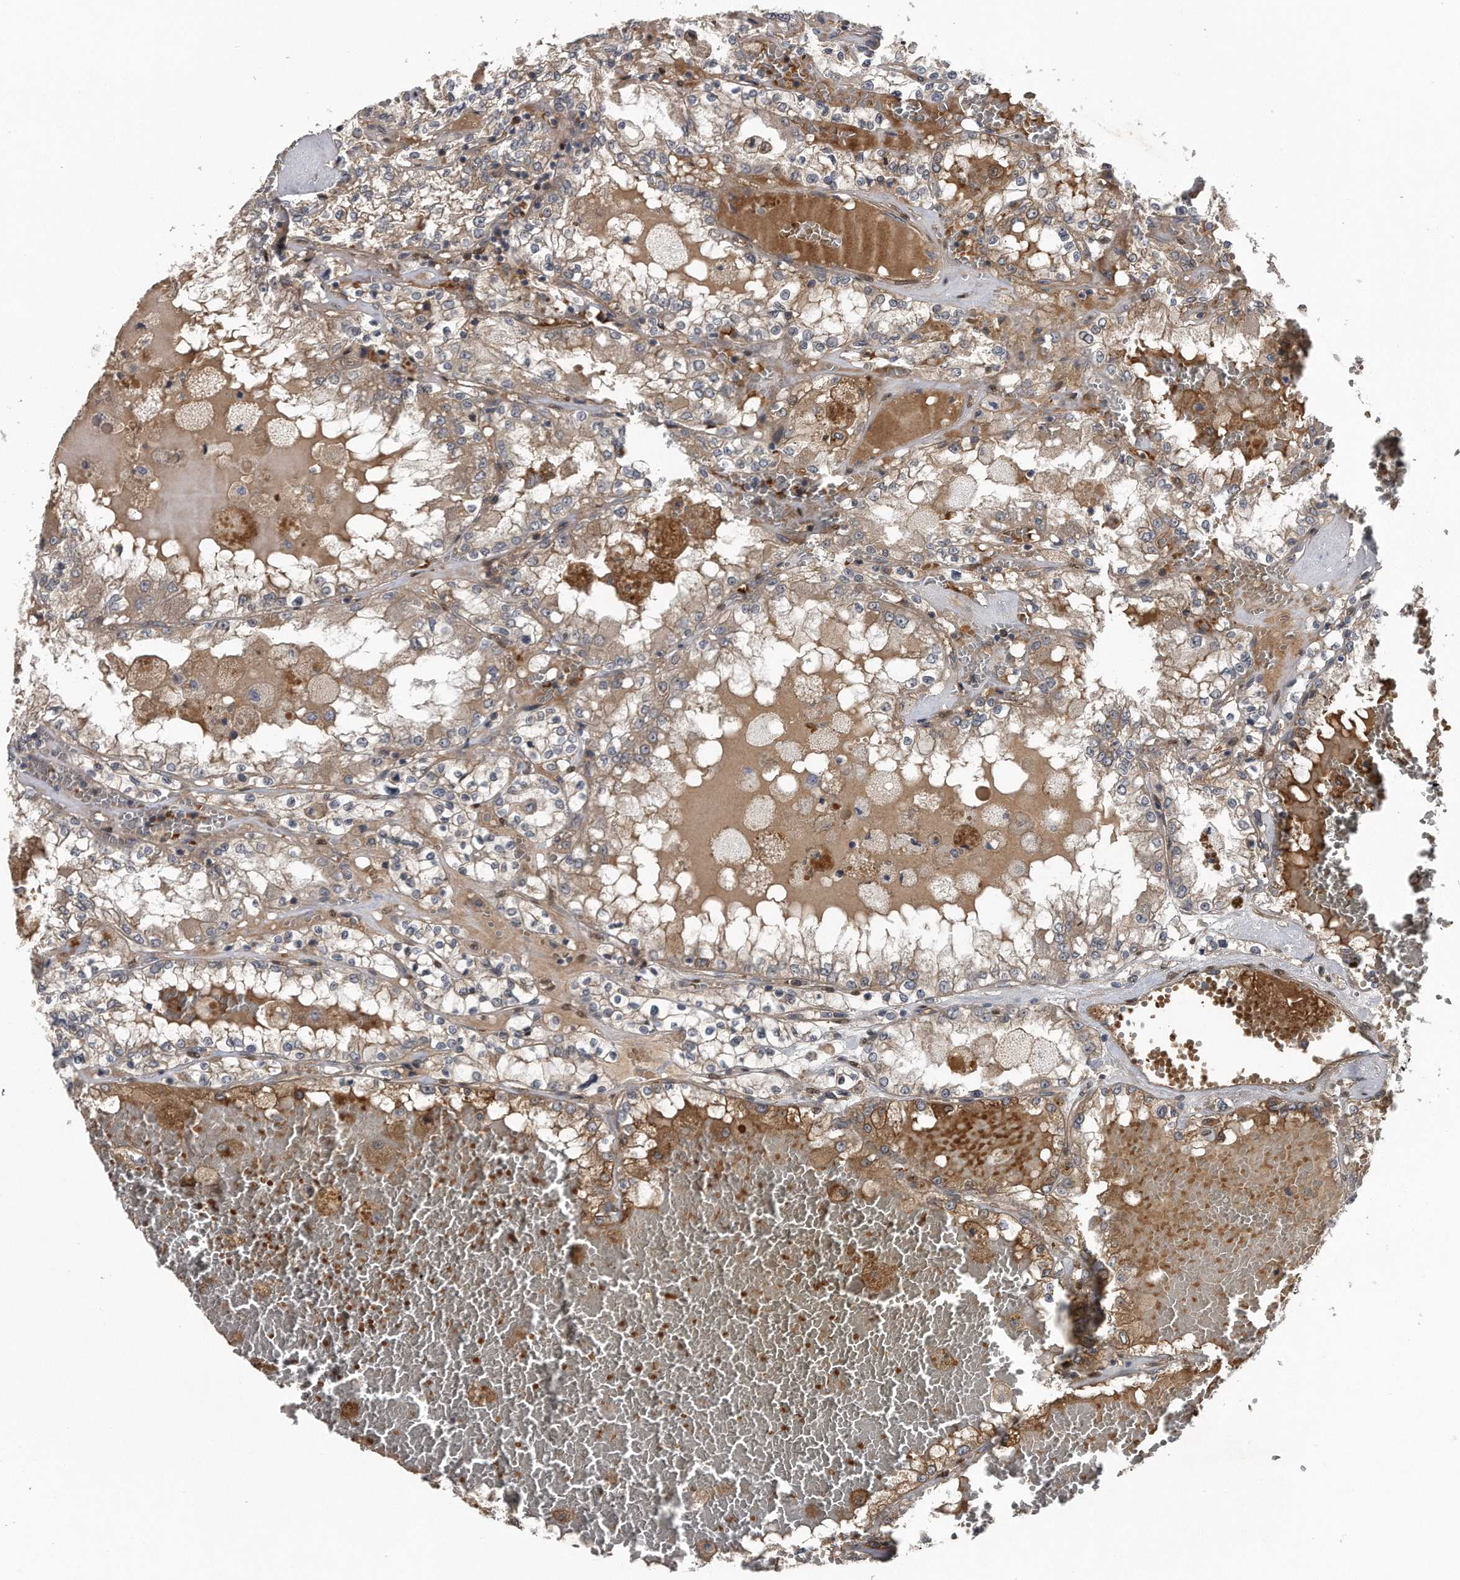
{"staining": {"intensity": "moderate", "quantity": "25%-75%", "location": "cytoplasmic/membranous"}, "tissue": "renal cancer", "cell_type": "Tumor cells", "image_type": "cancer", "snomed": [{"axis": "morphology", "description": "Adenocarcinoma, NOS"}, {"axis": "topography", "description": "Kidney"}], "caption": "Tumor cells display moderate cytoplasmic/membranous staining in about 25%-75% of cells in renal cancer (adenocarcinoma).", "gene": "ZNF79", "patient": {"sex": "female", "age": 56}}